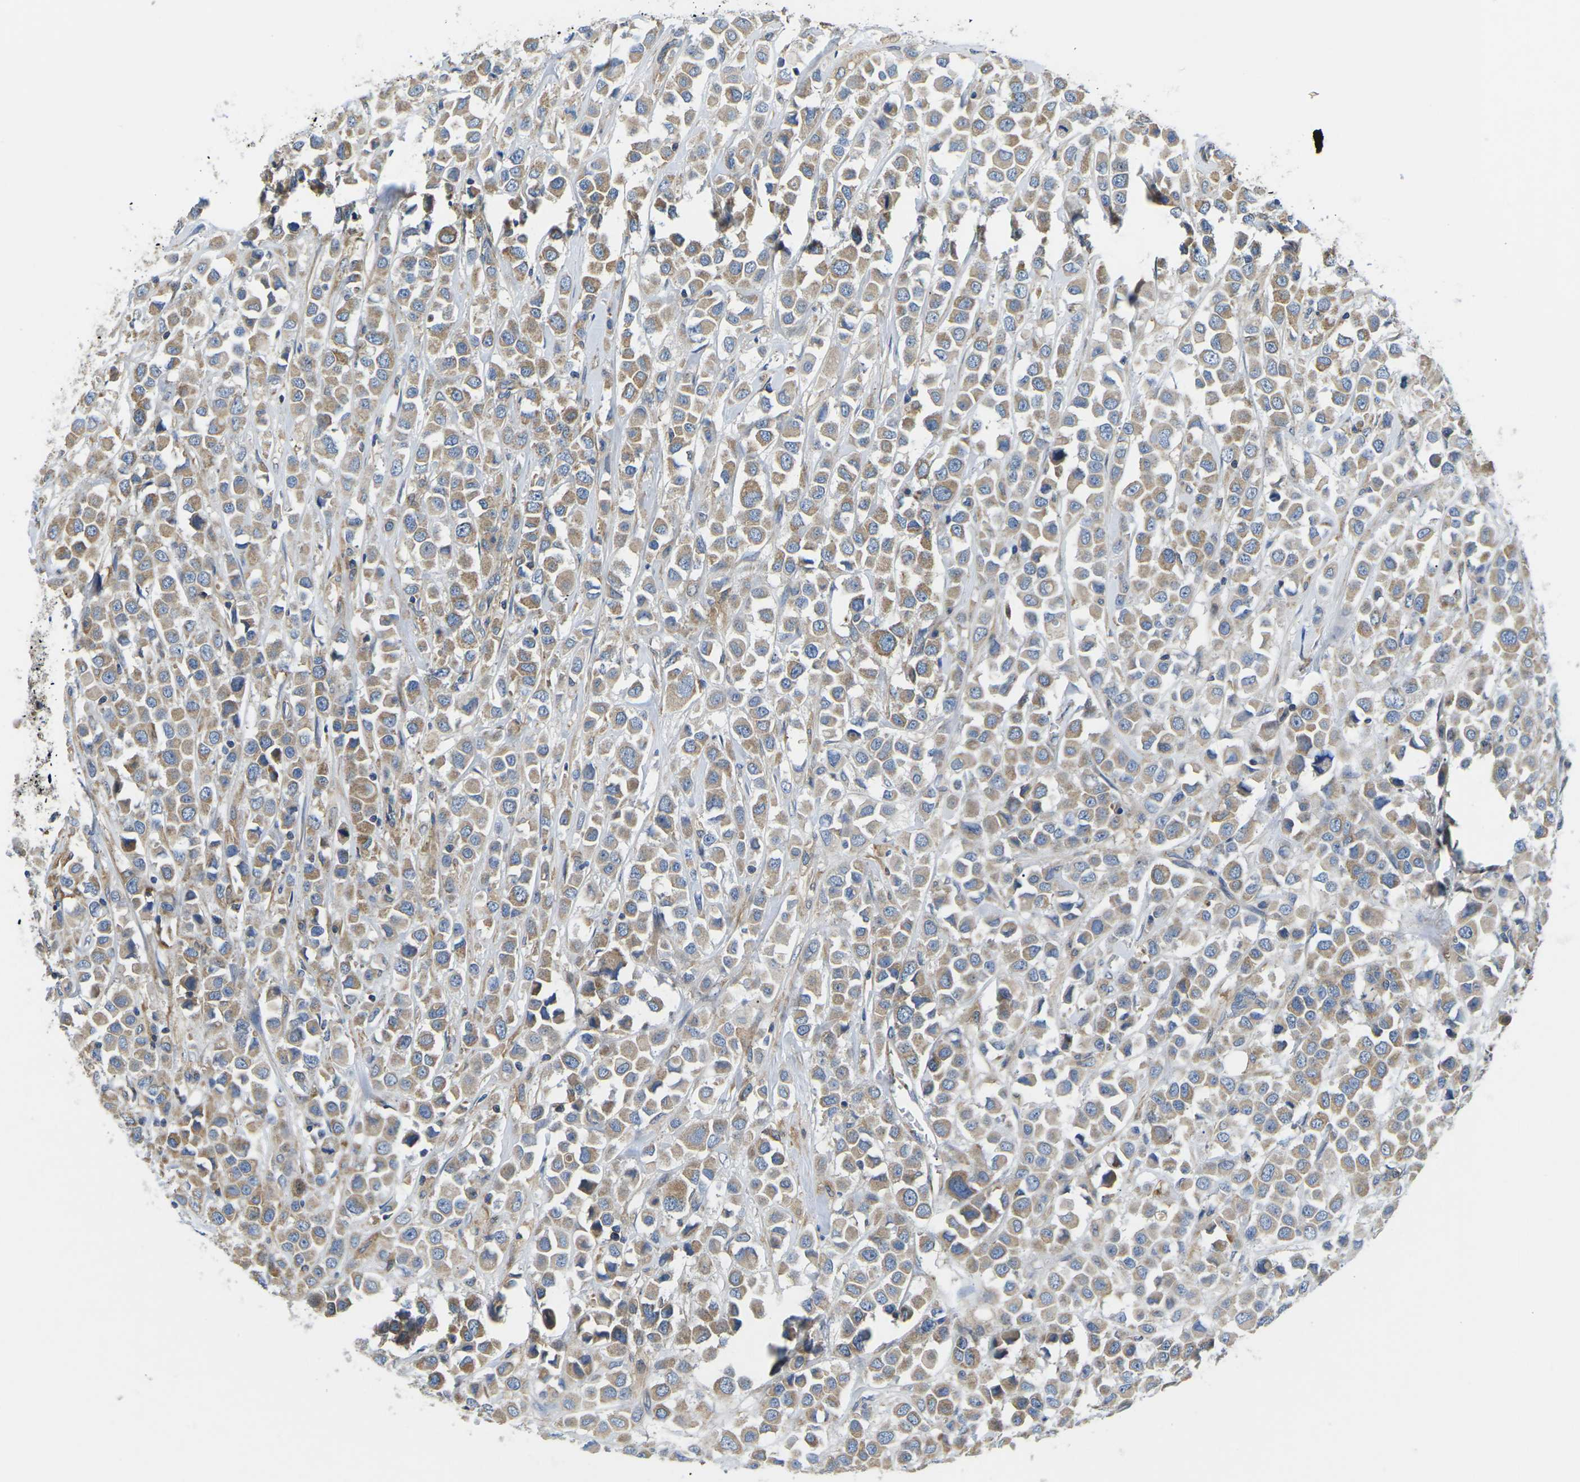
{"staining": {"intensity": "moderate", "quantity": ">75%", "location": "cytoplasmic/membranous"}, "tissue": "breast cancer", "cell_type": "Tumor cells", "image_type": "cancer", "snomed": [{"axis": "morphology", "description": "Duct carcinoma"}, {"axis": "topography", "description": "Breast"}], "caption": "Moderate cytoplasmic/membranous protein positivity is identified in approximately >75% of tumor cells in breast cancer (invasive ductal carcinoma).", "gene": "TMEFF2", "patient": {"sex": "female", "age": 61}}